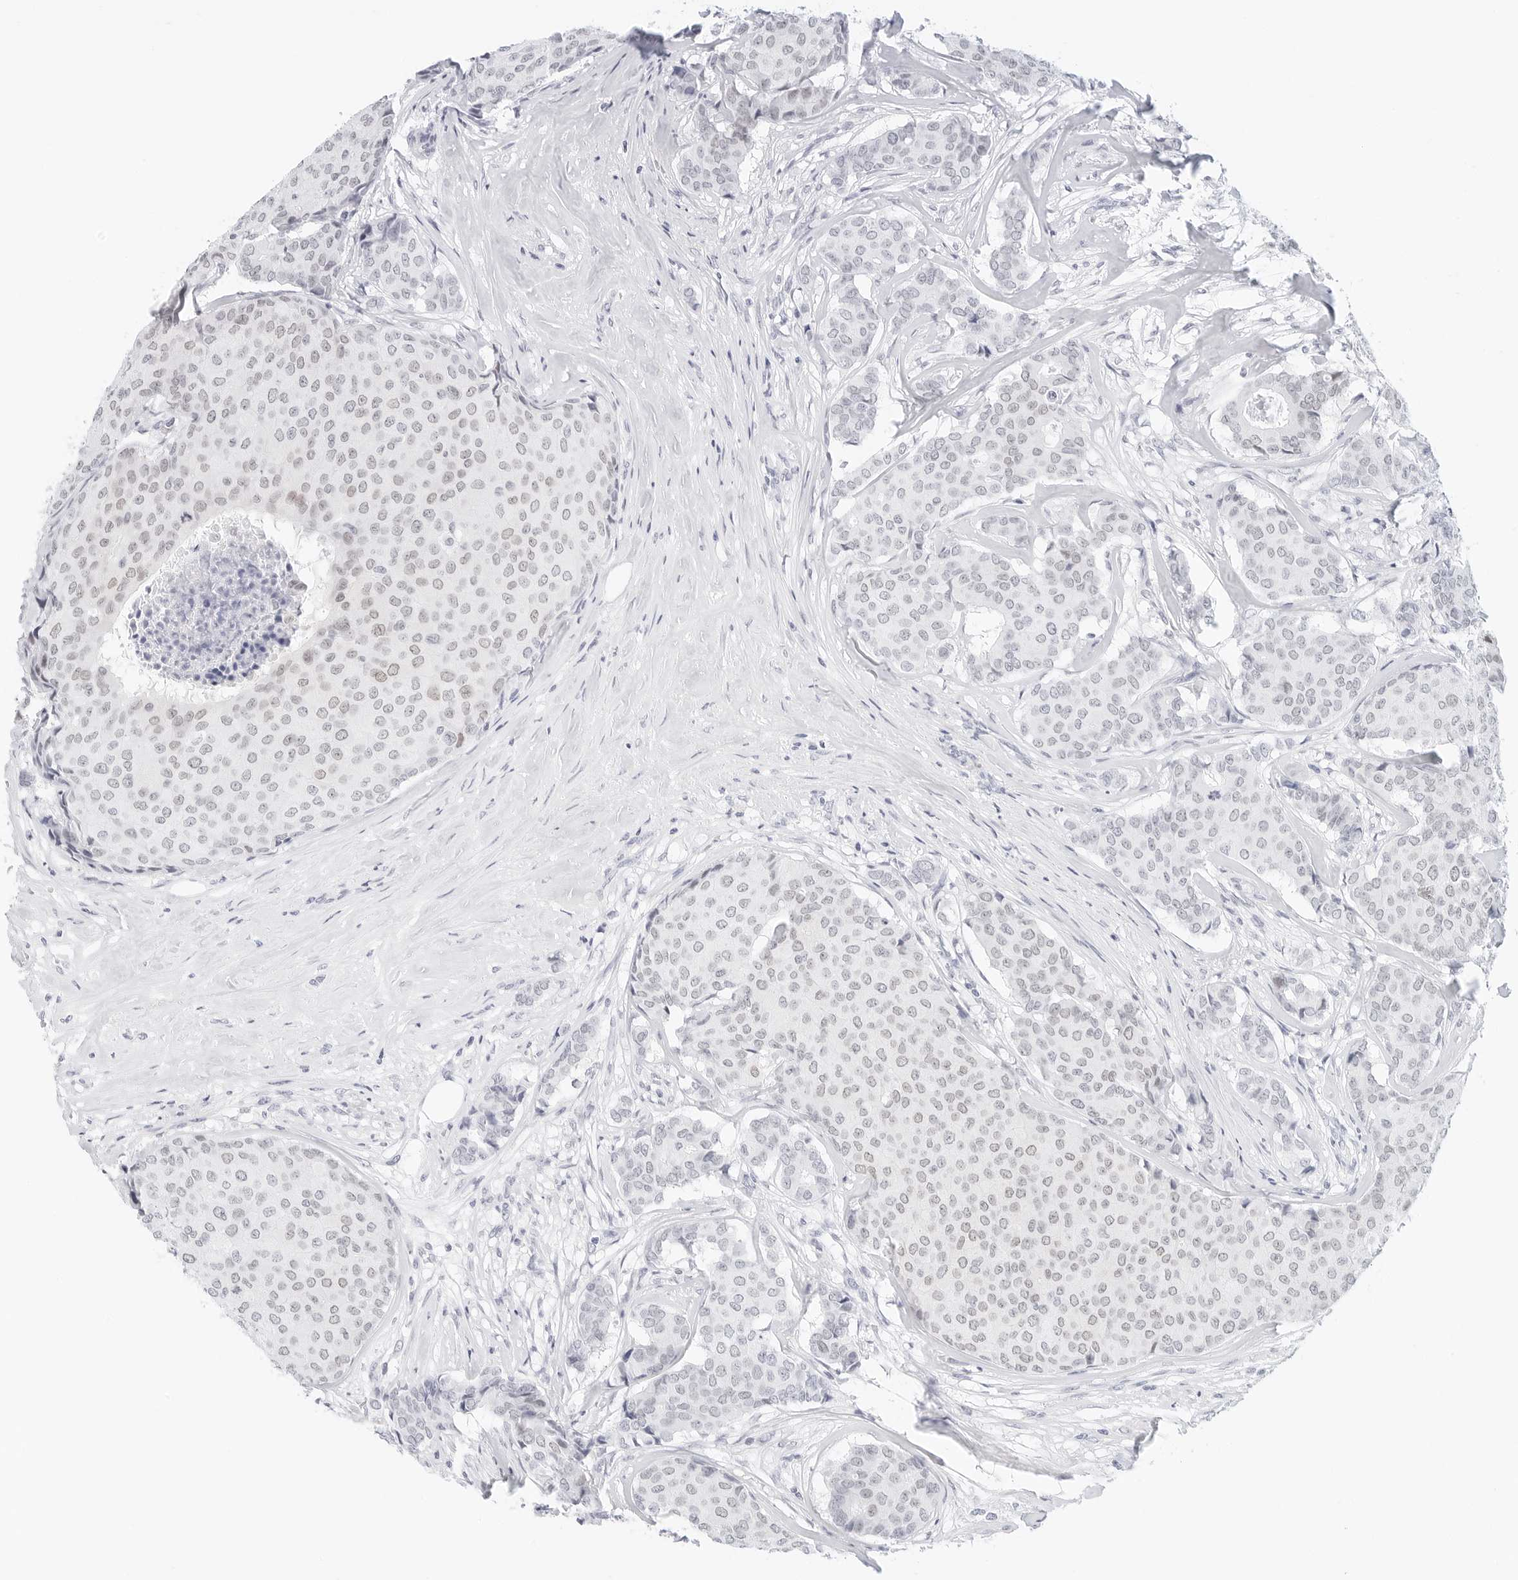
{"staining": {"intensity": "weak", "quantity": "<25%", "location": "nuclear"}, "tissue": "breast cancer", "cell_type": "Tumor cells", "image_type": "cancer", "snomed": [{"axis": "morphology", "description": "Duct carcinoma"}, {"axis": "topography", "description": "Breast"}], "caption": "Immunohistochemistry (IHC) of breast cancer exhibits no positivity in tumor cells.", "gene": "CD22", "patient": {"sex": "female", "age": 75}}